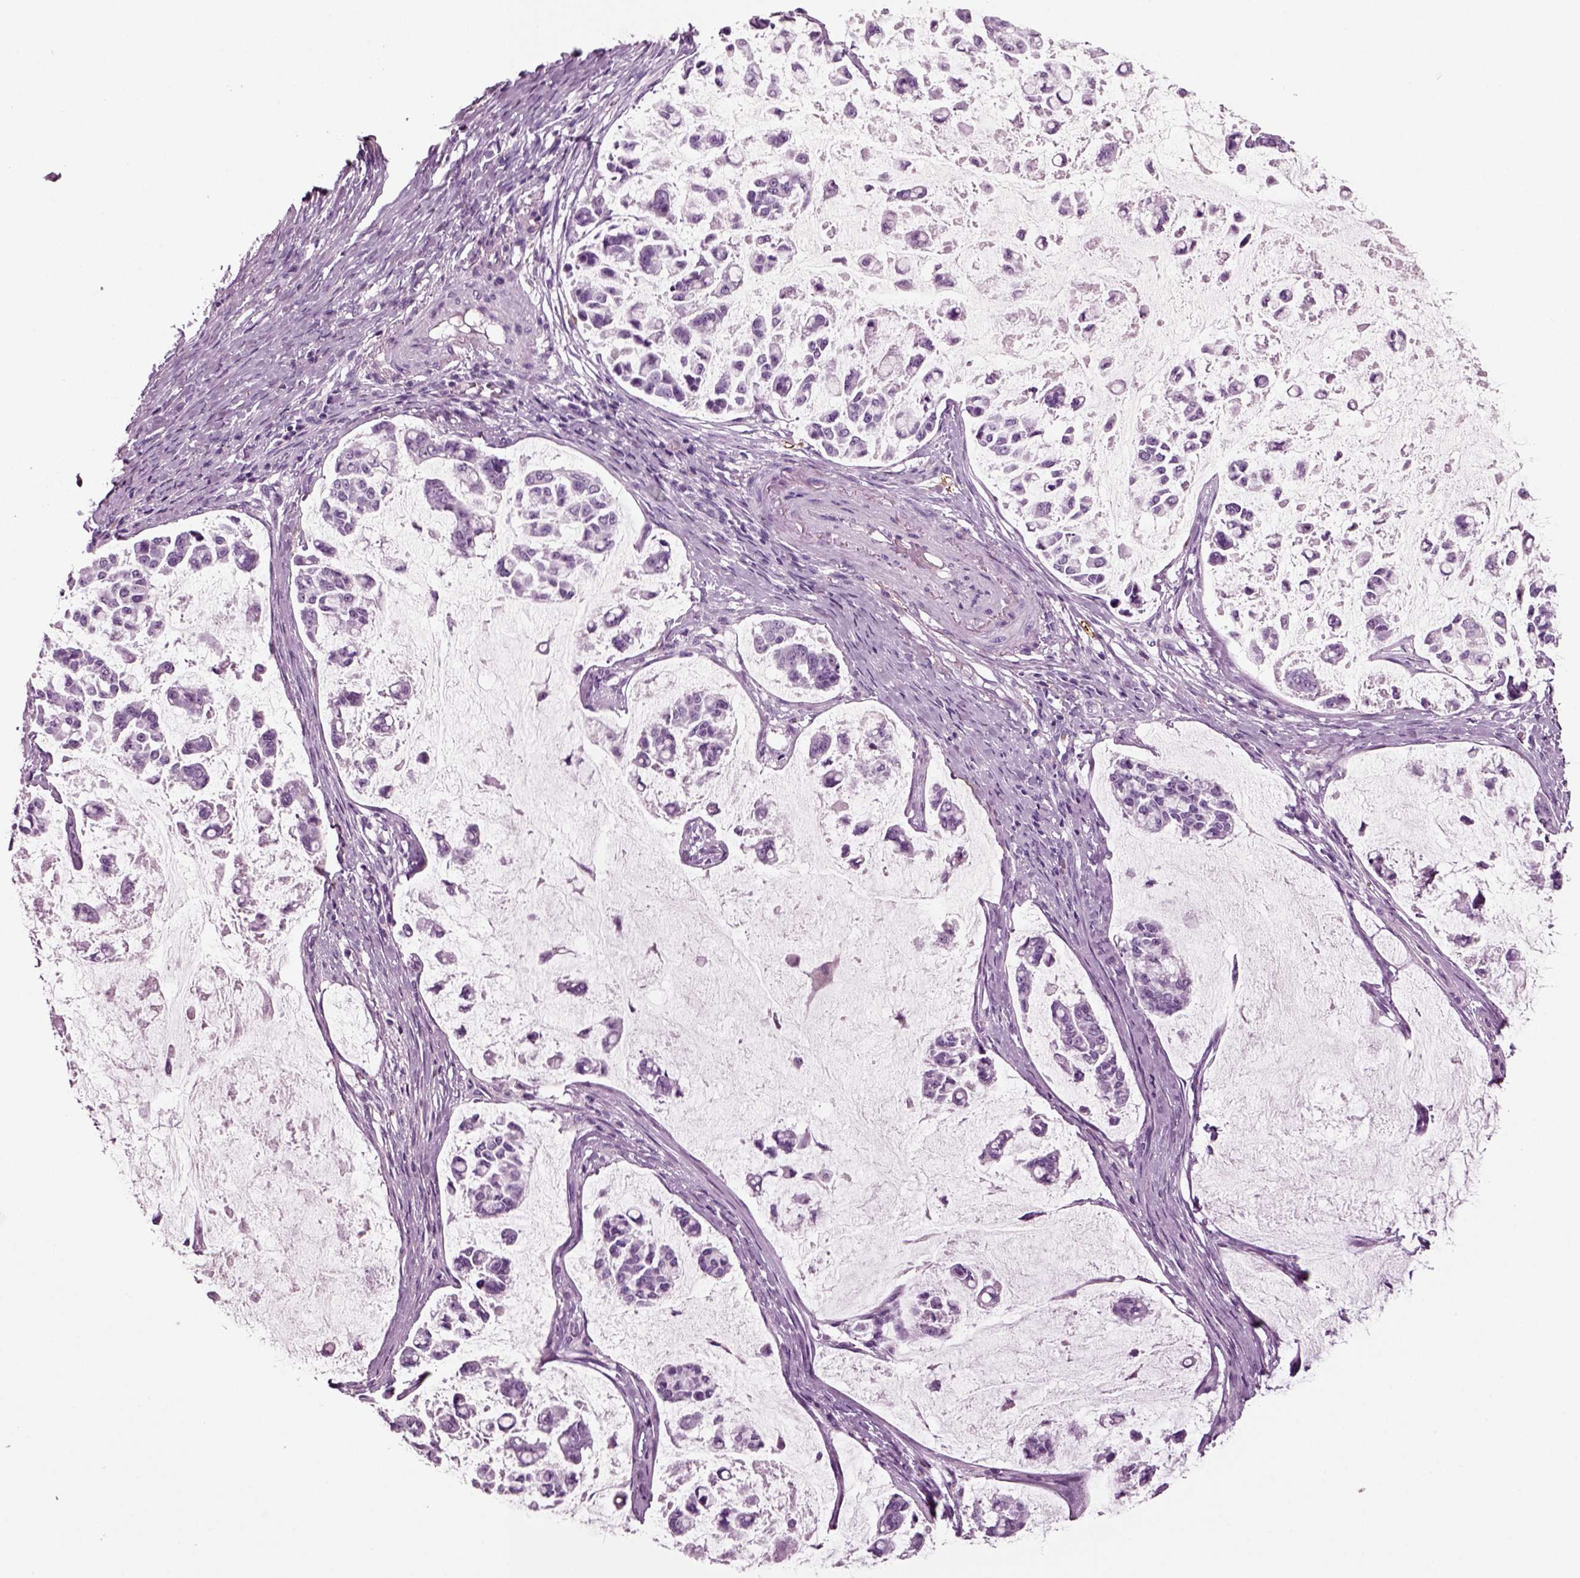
{"staining": {"intensity": "negative", "quantity": "none", "location": "none"}, "tissue": "stomach cancer", "cell_type": "Tumor cells", "image_type": "cancer", "snomed": [{"axis": "morphology", "description": "Adenocarcinoma, NOS"}, {"axis": "topography", "description": "Stomach"}], "caption": "IHC histopathology image of neoplastic tissue: stomach adenocarcinoma stained with DAB exhibits no significant protein staining in tumor cells.", "gene": "CRABP1", "patient": {"sex": "male", "age": 82}}